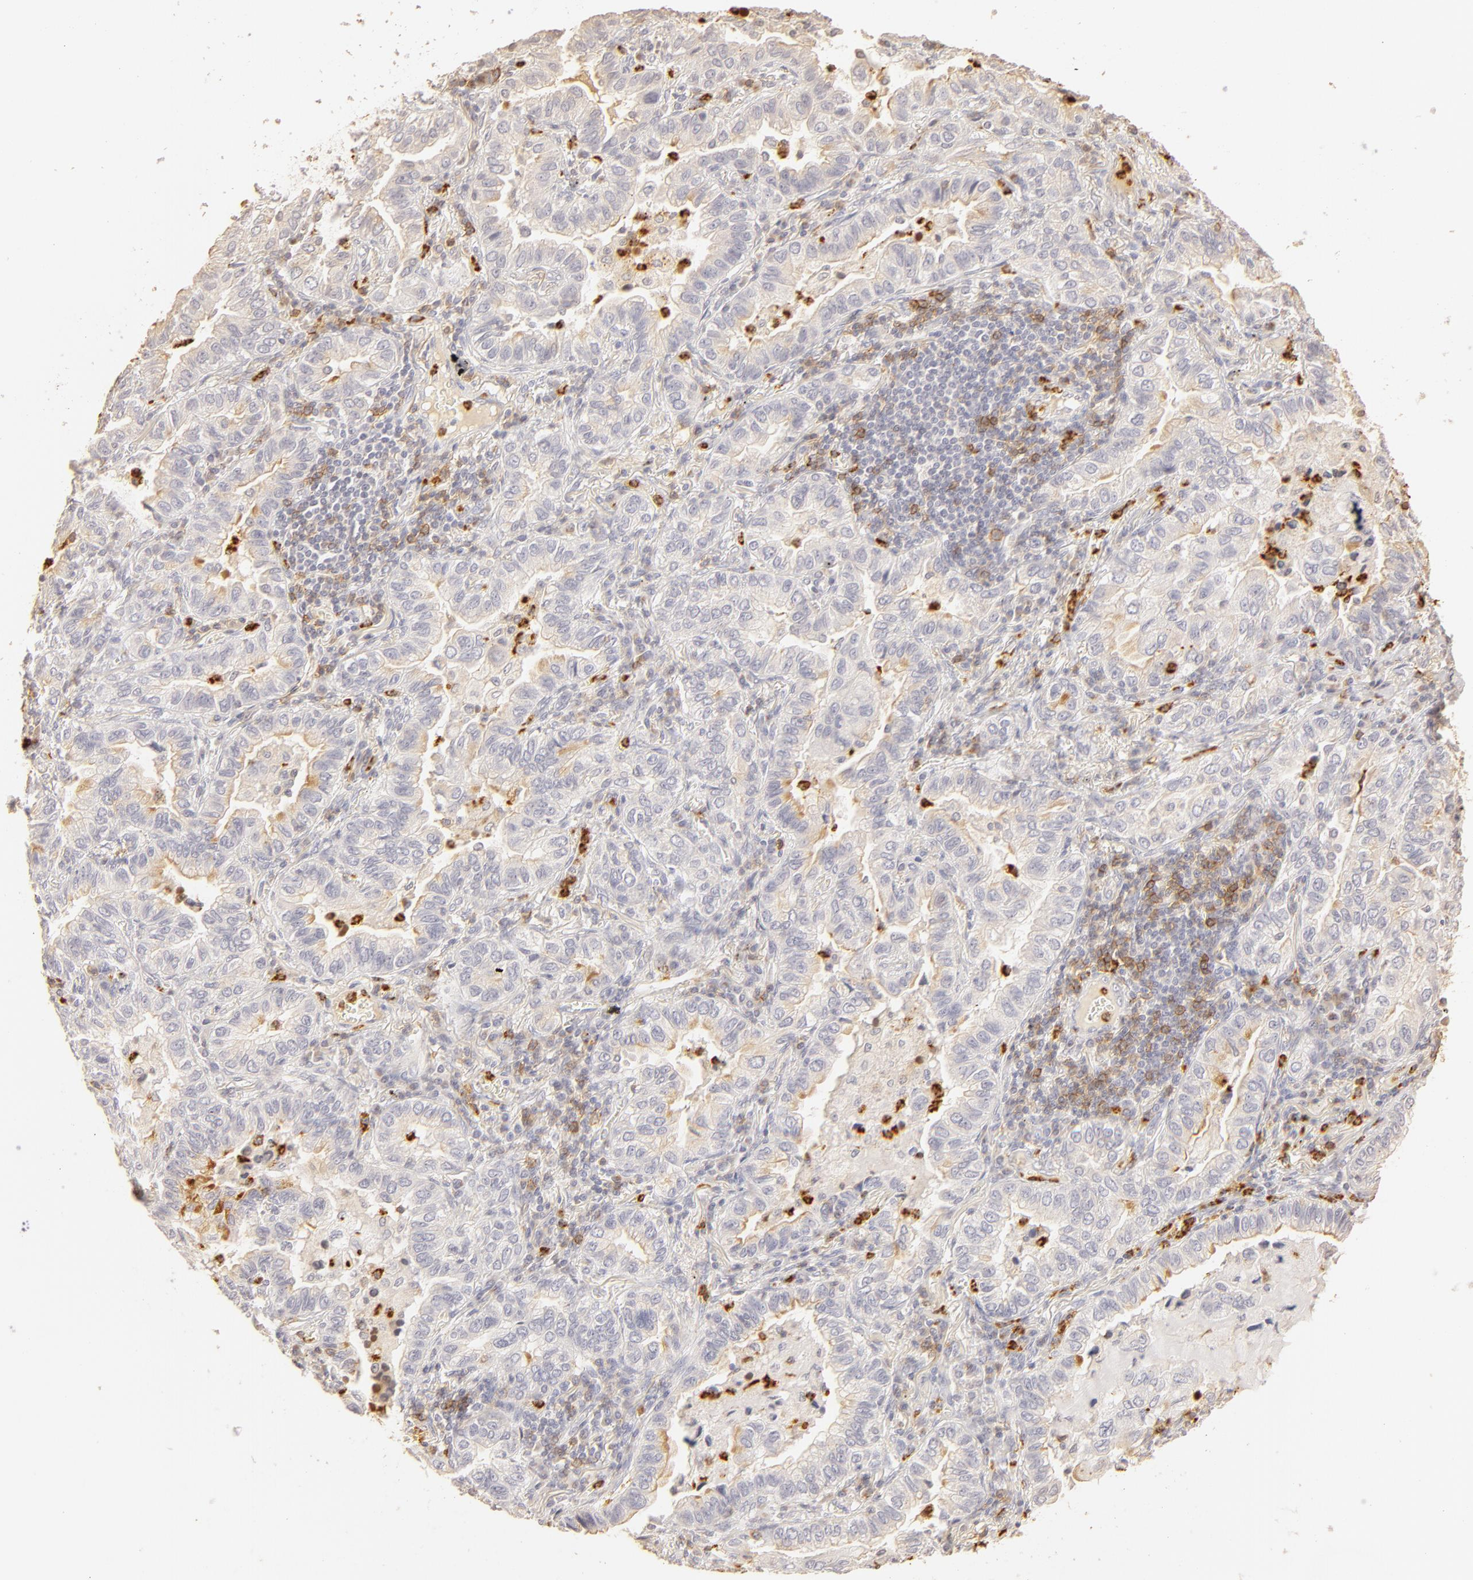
{"staining": {"intensity": "negative", "quantity": "none", "location": "none"}, "tissue": "lung cancer", "cell_type": "Tumor cells", "image_type": "cancer", "snomed": [{"axis": "morphology", "description": "Adenocarcinoma, NOS"}, {"axis": "topography", "description": "Lung"}], "caption": "A micrograph of human lung cancer is negative for staining in tumor cells.", "gene": "C1R", "patient": {"sex": "female", "age": 50}}